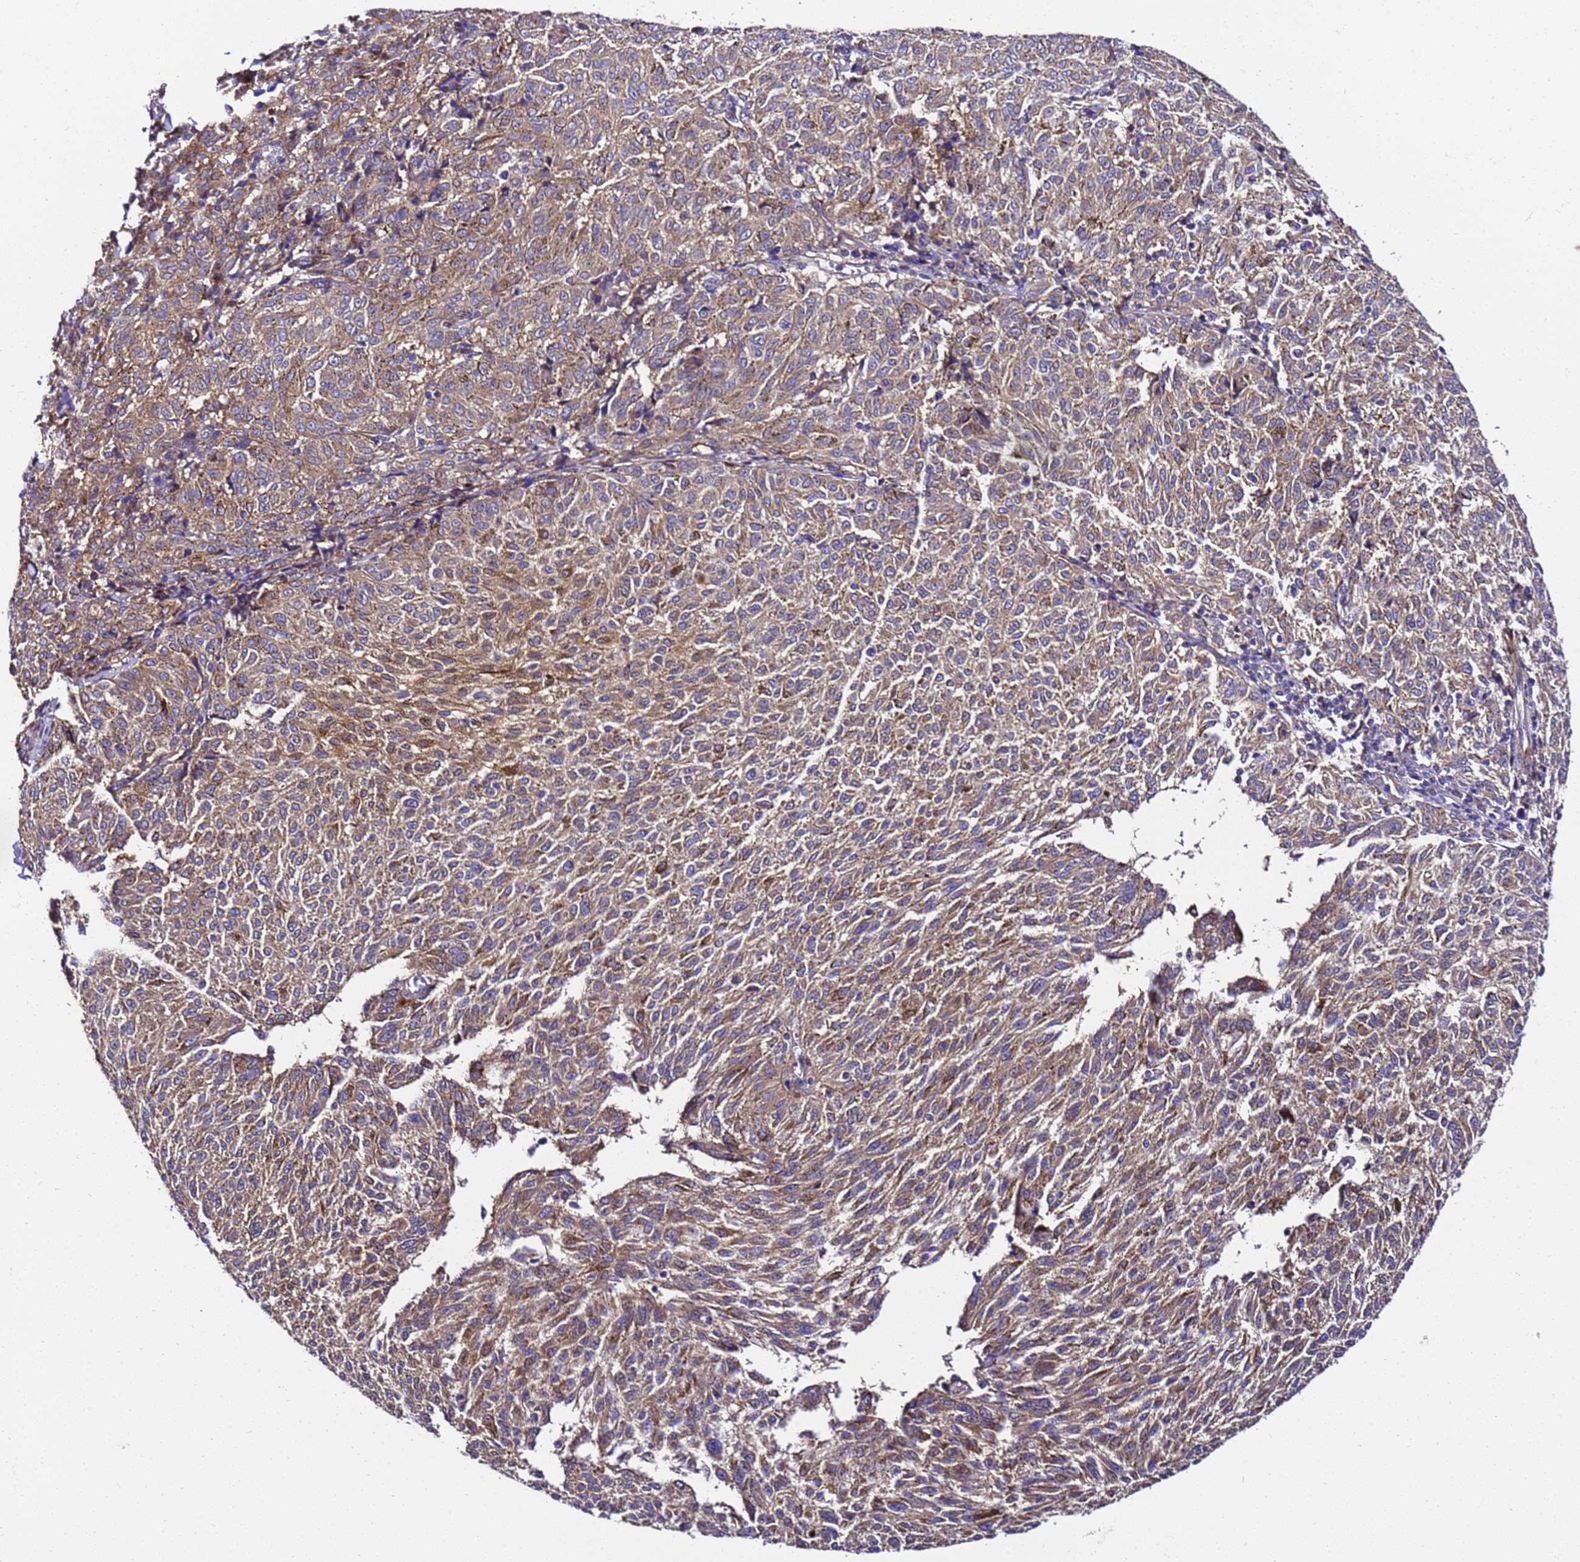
{"staining": {"intensity": "moderate", "quantity": ">75%", "location": "cytoplasmic/membranous"}, "tissue": "melanoma", "cell_type": "Tumor cells", "image_type": "cancer", "snomed": [{"axis": "morphology", "description": "Malignant melanoma, NOS"}, {"axis": "topography", "description": "Skin"}], "caption": "This micrograph demonstrates melanoma stained with IHC to label a protein in brown. The cytoplasmic/membranous of tumor cells show moderate positivity for the protein. Nuclei are counter-stained blue.", "gene": "ZNF417", "patient": {"sex": "female", "age": 72}}